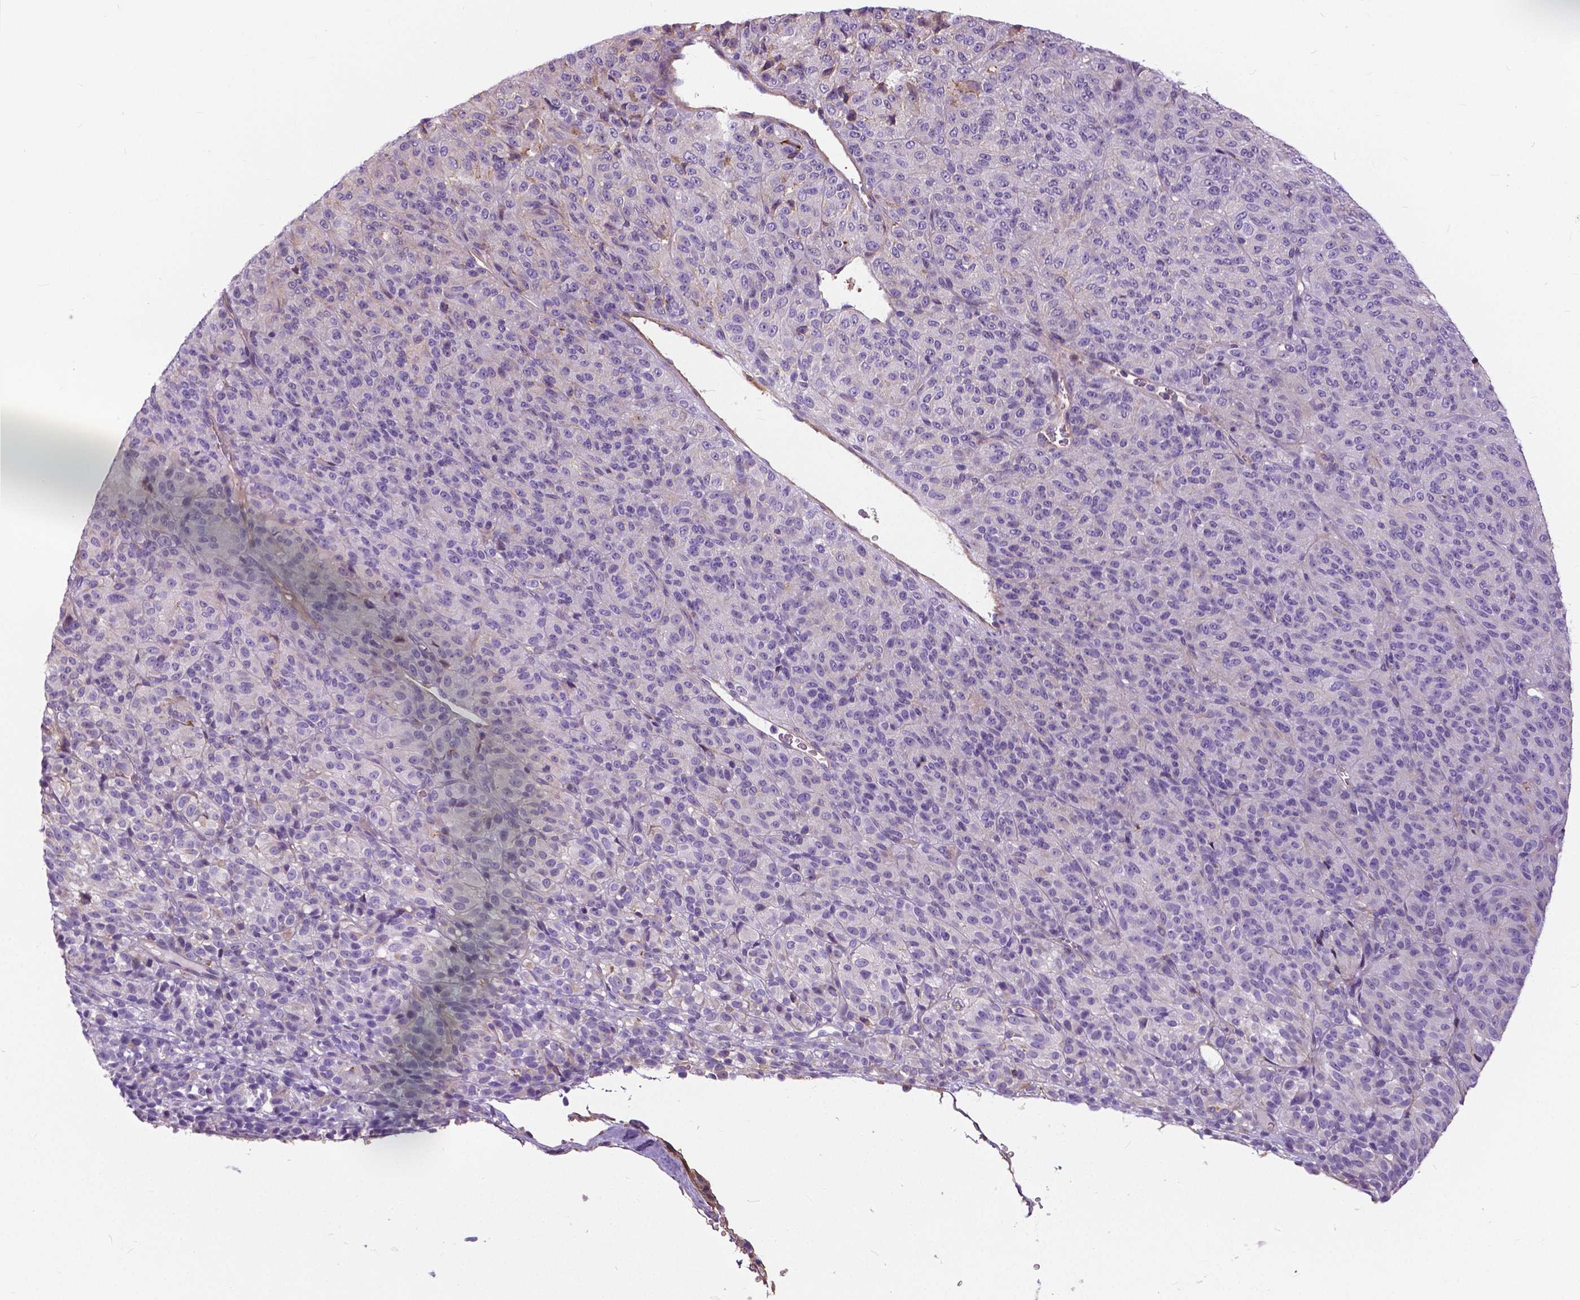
{"staining": {"intensity": "negative", "quantity": "none", "location": "none"}, "tissue": "melanoma", "cell_type": "Tumor cells", "image_type": "cancer", "snomed": [{"axis": "morphology", "description": "Malignant melanoma, Metastatic site"}, {"axis": "topography", "description": "Brain"}], "caption": "This is an immunohistochemistry photomicrograph of malignant melanoma (metastatic site). There is no expression in tumor cells.", "gene": "ANXA13", "patient": {"sex": "female", "age": 56}}